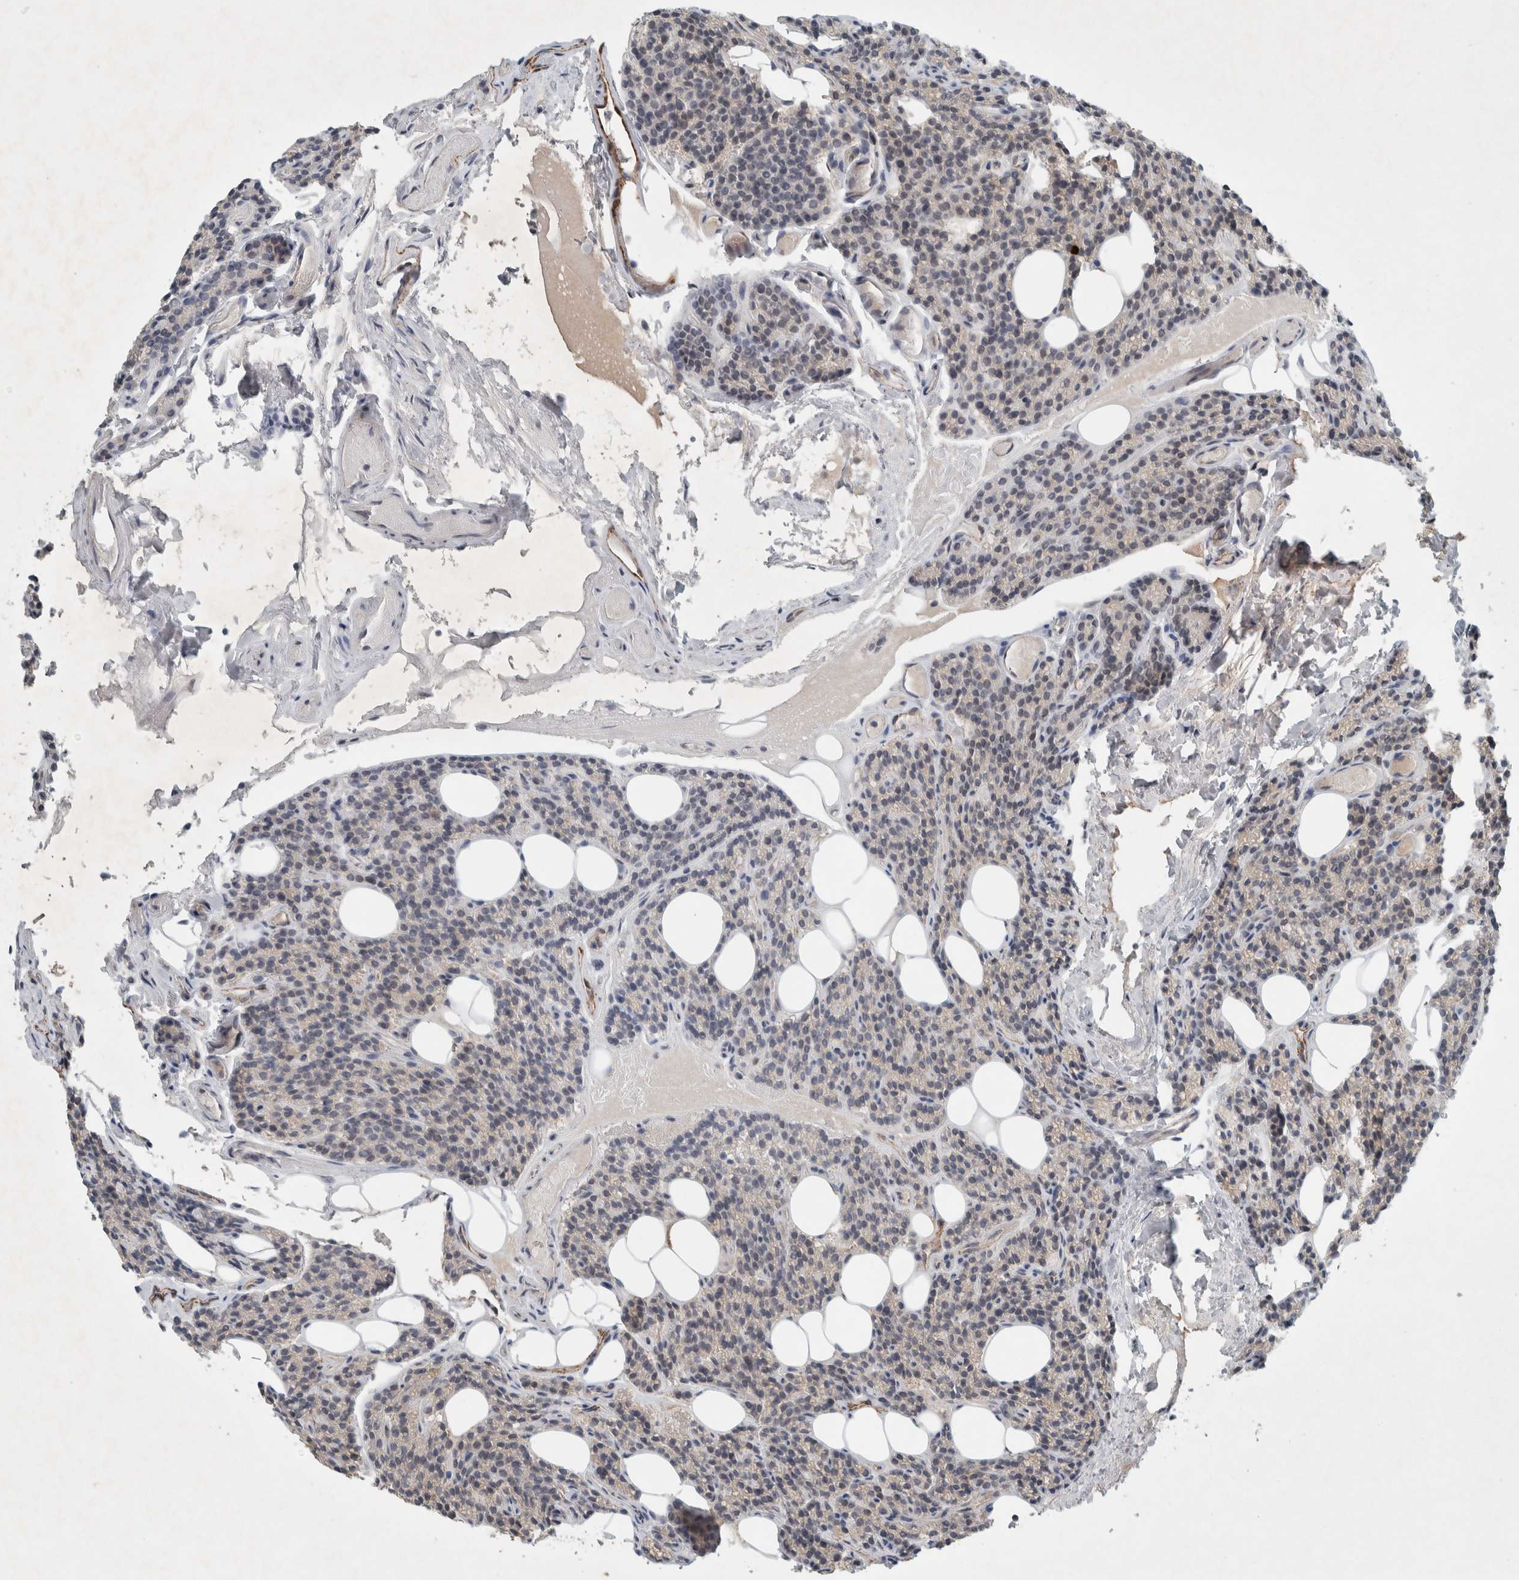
{"staining": {"intensity": "negative", "quantity": "none", "location": "none"}, "tissue": "parathyroid gland", "cell_type": "Glandular cells", "image_type": "normal", "snomed": [{"axis": "morphology", "description": "Normal tissue, NOS"}, {"axis": "topography", "description": "Parathyroid gland"}], "caption": "Immunohistochemistry (IHC) of benign parathyroid gland reveals no expression in glandular cells. Brightfield microscopy of immunohistochemistry (IHC) stained with DAB (3,3'-diaminobenzidine) (brown) and hematoxylin (blue), captured at high magnification.", "gene": "ENSG00000285245", "patient": {"sex": "female", "age": 85}}